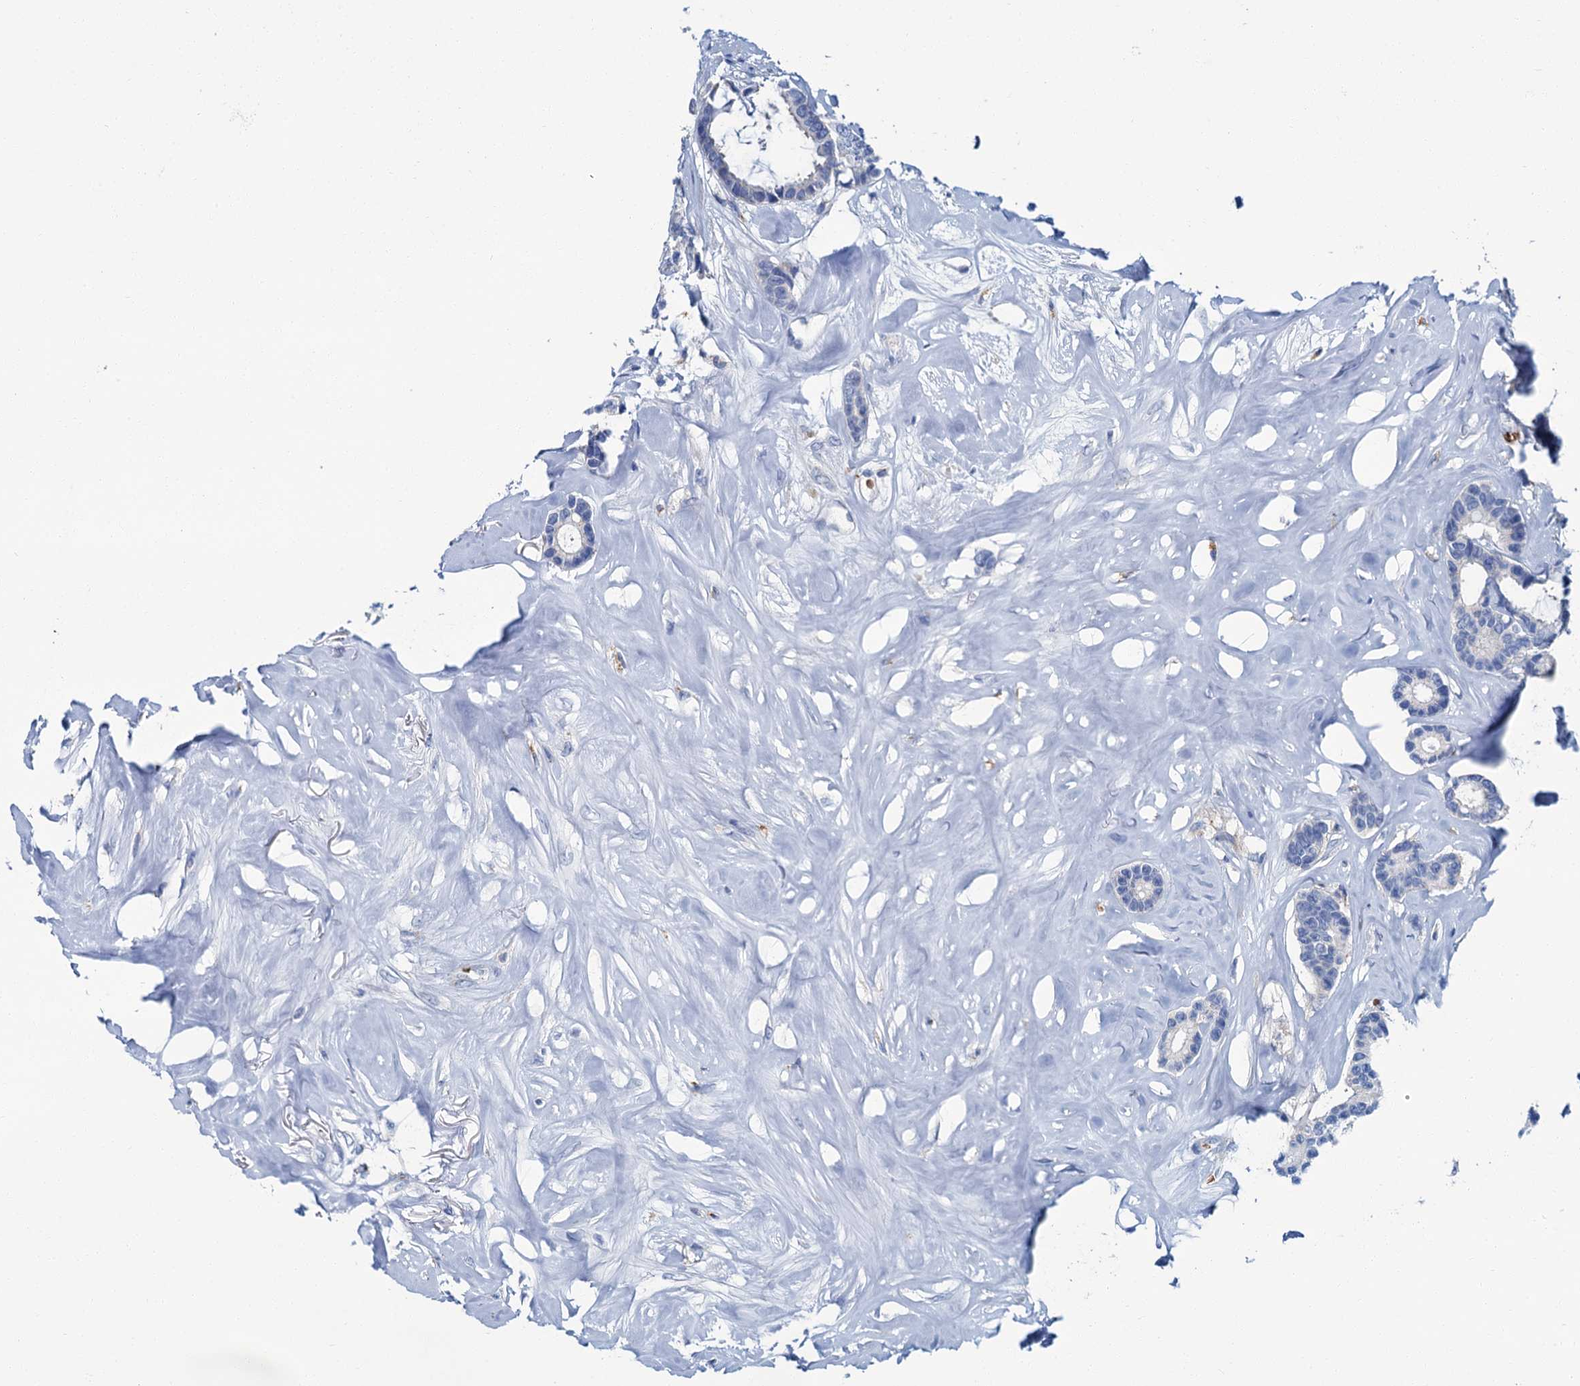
{"staining": {"intensity": "negative", "quantity": "none", "location": "none"}, "tissue": "breast cancer", "cell_type": "Tumor cells", "image_type": "cancer", "snomed": [{"axis": "morphology", "description": "Duct carcinoma"}, {"axis": "topography", "description": "Breast"}], "caption": "An immunohistochemistry image of infiltrating ductal carcinoma (breast) is shown. There is no staining in tumor cells of infiltrating ductal carcinoma (breast).", "gene": "ATG2A", "patient": {"sex": "female", "age": 87}}